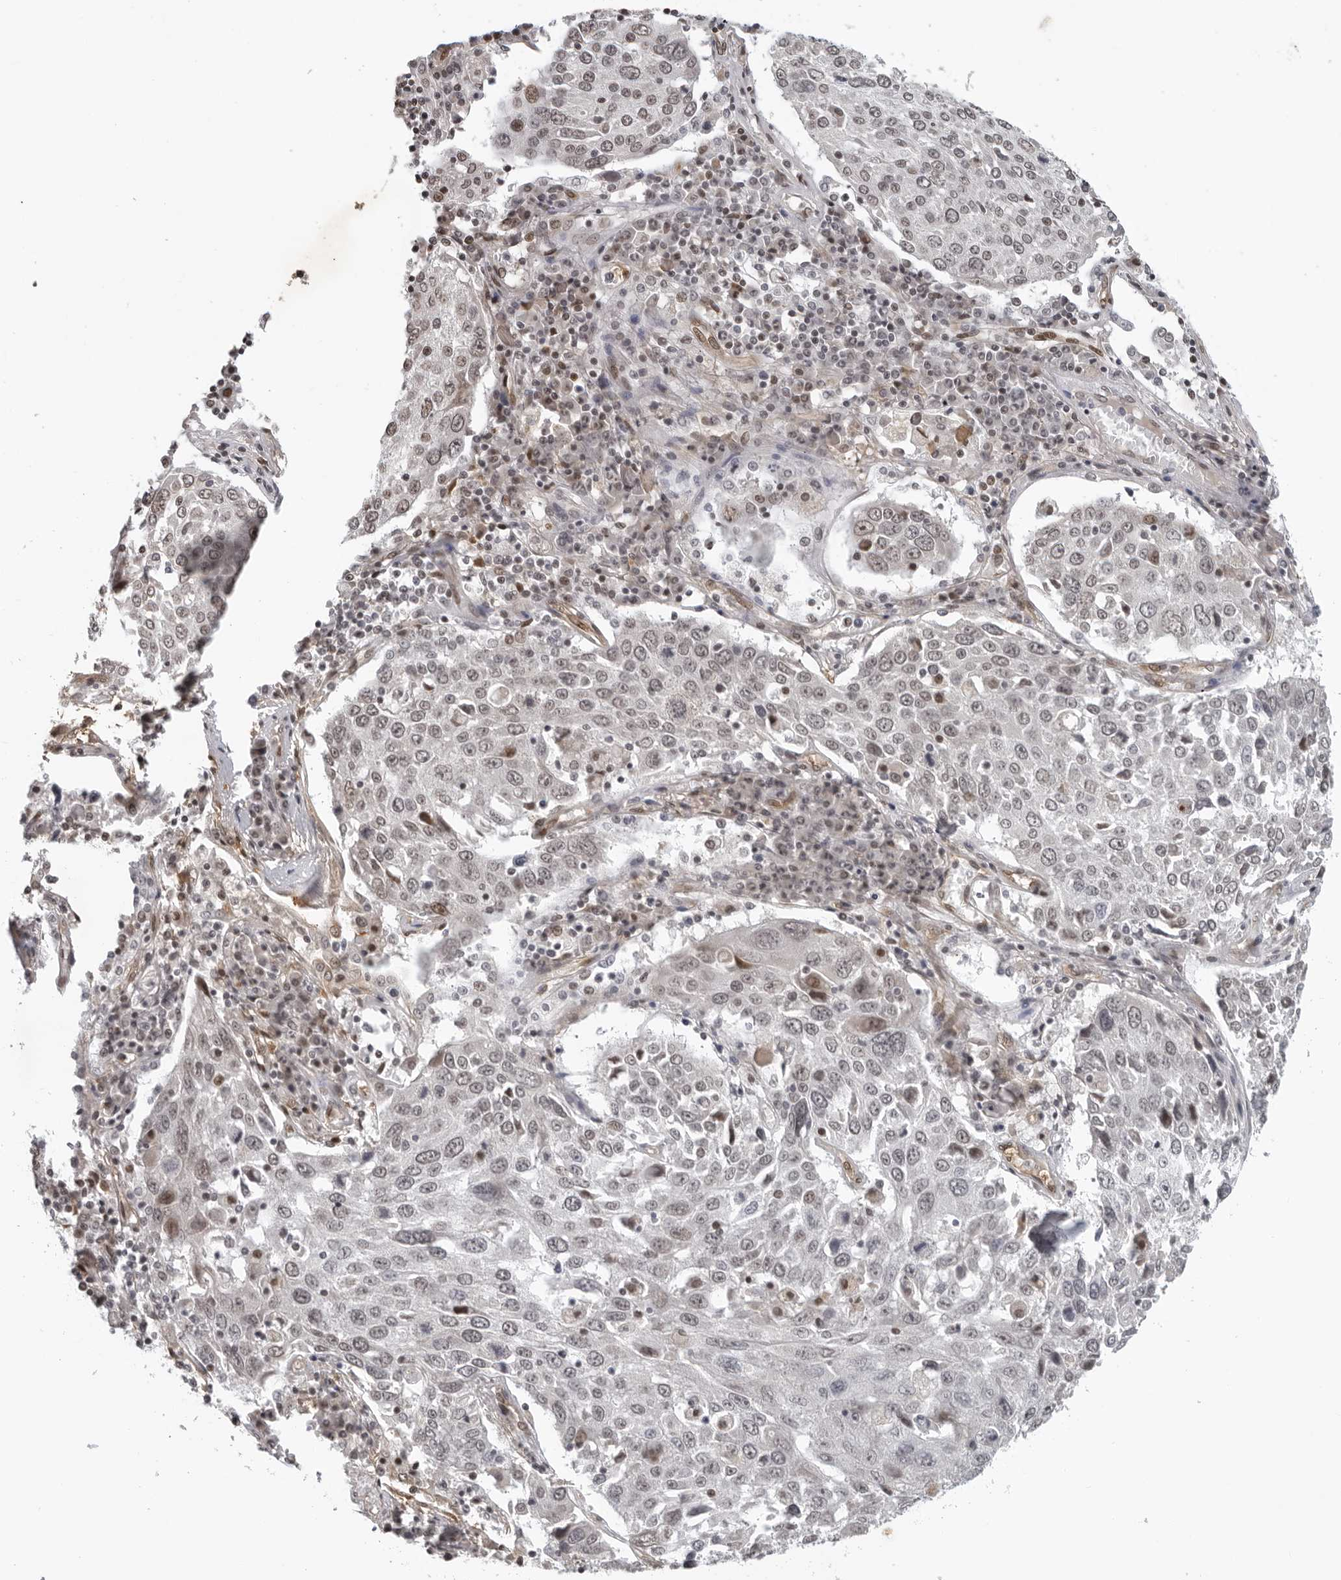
{"staining": {"intensity": "weak", "quantity": "25%-75%", "location": "nuclear"}, "tissue": "lung cancer", "cell_type": "Tumor cells", "image_type": "cancer", "snomed": [{"axis": "morphology", "description": "Squamous cell carcinoma, NOS"}, {"axis": "topography", "description": "Lung"}], "caption": "A brown stain shows weak nuclear expression of a protein in human lung squamous cell carcinoma tumor cells. Immunohistochemistry stains the protein of interest in brown and the nuclei are stained blue.", "gene": "MAF", "patient": {"sex": "male", "age": 65}}